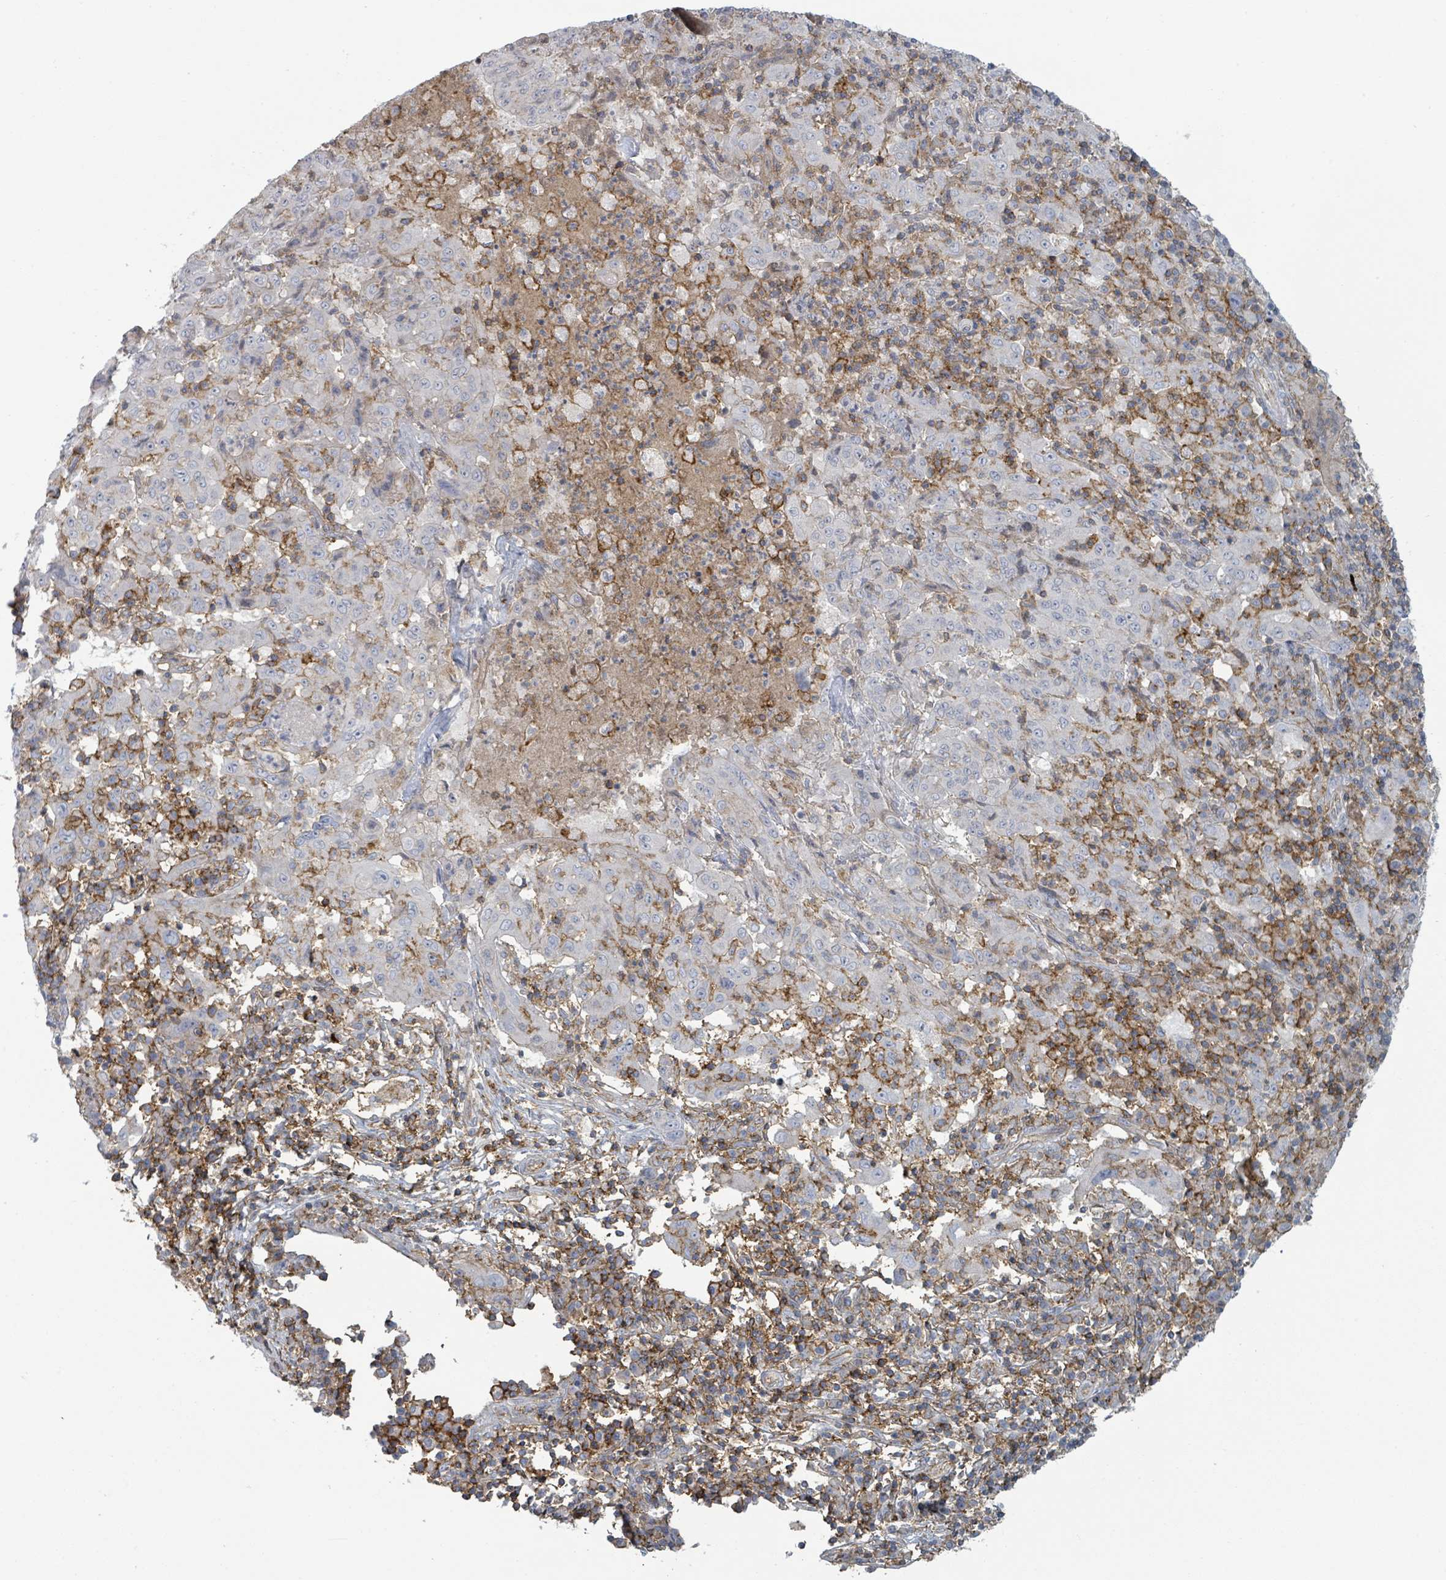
{"staining": {"intensity": "negative", "quantity": "none", "location": "none"}, "tissue": "pancreatic cancer", "cell_type": "Tumor cells", "image_type": "cancer", "snomed": [{"axis": "morphology", "description": "Adenocarcinoma, NOS"}, {"axis": "topography", "description": "Pancreas"}], "caption": "High magnification brightfield microscopy of pancreatic adenocarcinoma stained with DAB (brown) and counterstained with hematoxylin (blue): tumor cells show no significant staining. (Immunohistochemistry (ihc), brightfield microscopy, high magnification).", "gene": "TNFRSF14", "patient": {"sex": "male", "age": 63}}